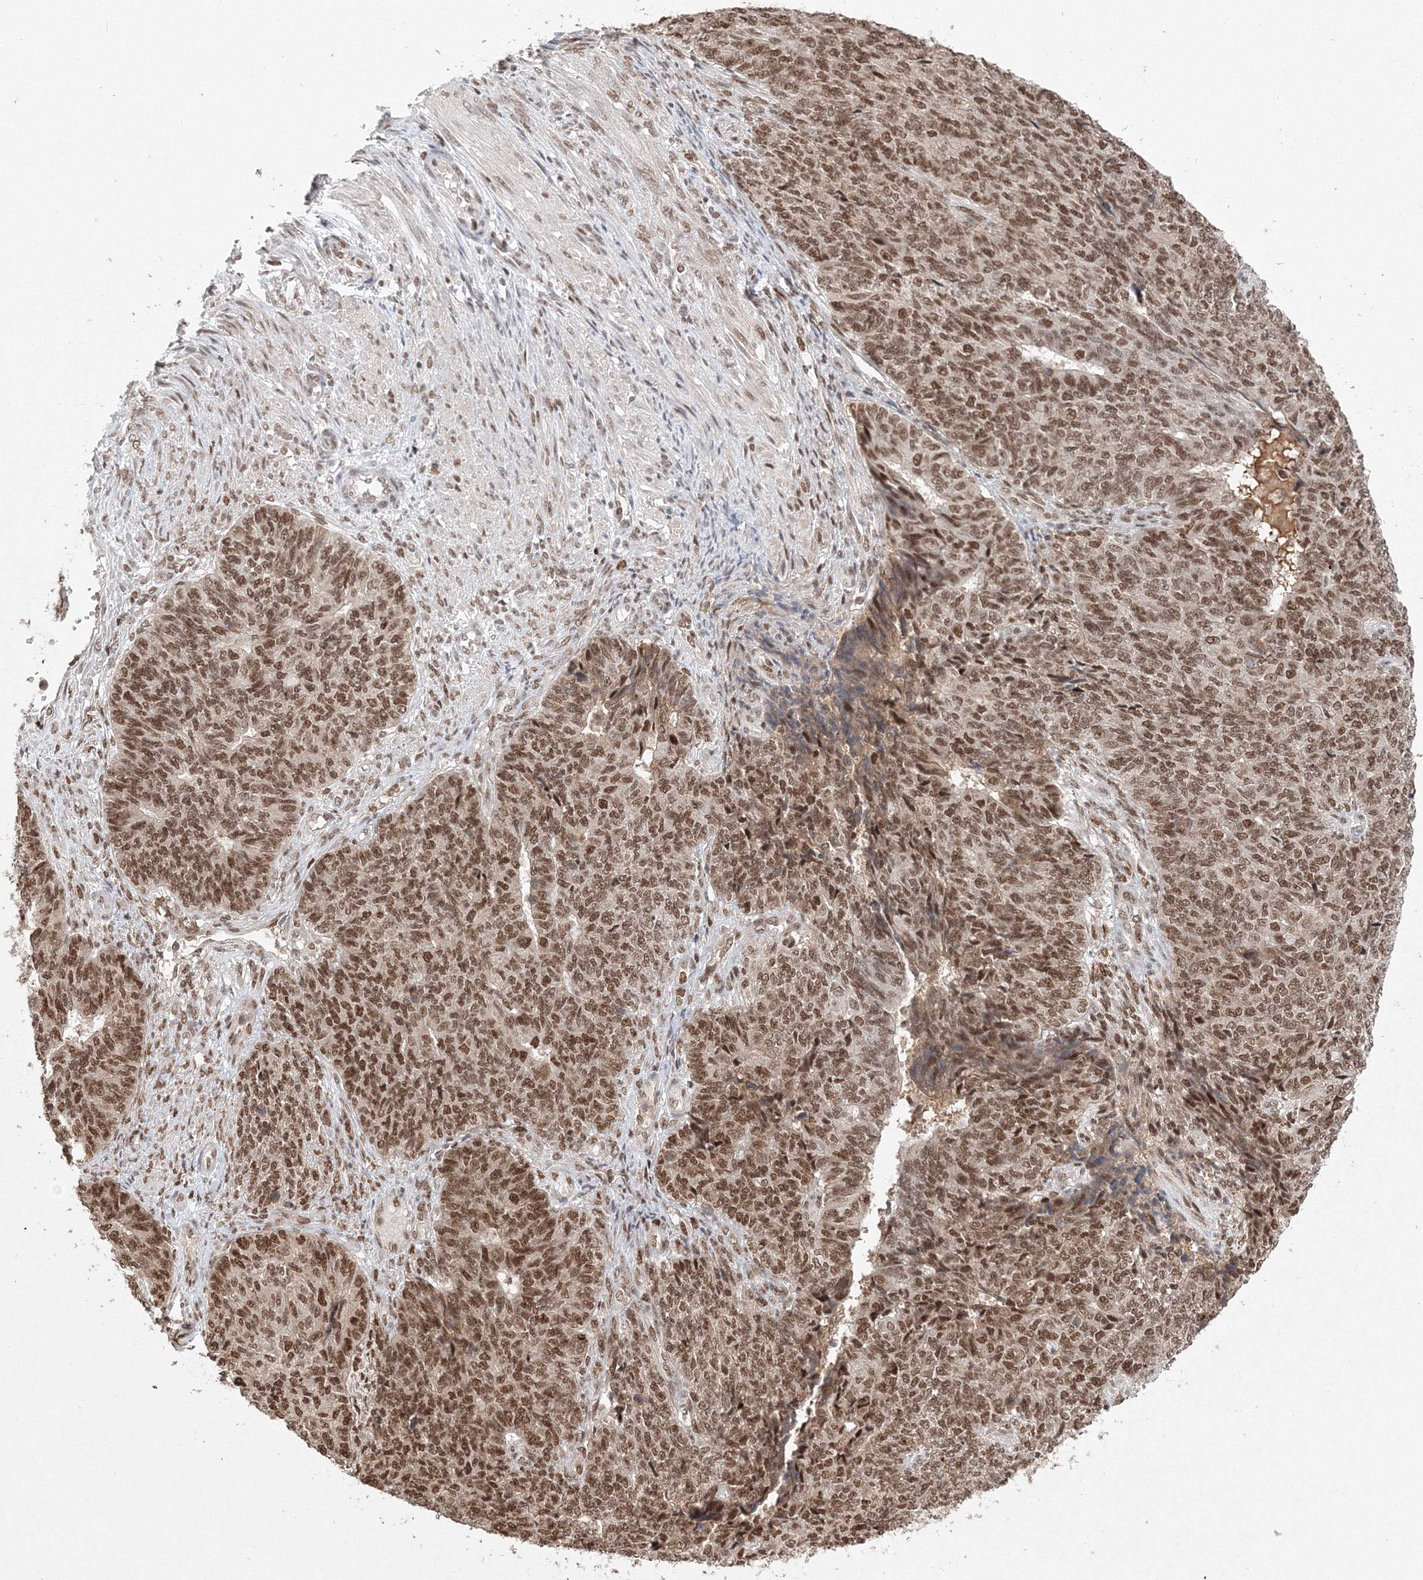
{"staining": {"intensity": "moderate", "quantity": ">75%", "location": "nuclear"}, "tissue": "endometrial cancer", "cell_type": "Tumor cells", "image_type": "cancer", "snomed": [{"axis": "morphology", "description": "Adenocarcinoma, NOS"}, {"axis": "topography", "description": "Endometrium"}], "caption": "The immunohistochemical stain shows moderate nuclear positivity in tumor cells of adenocarcinoma (endometrial) tissue.", "gene": "IWS1", "patient": {"sex": "female", "age": 32}}